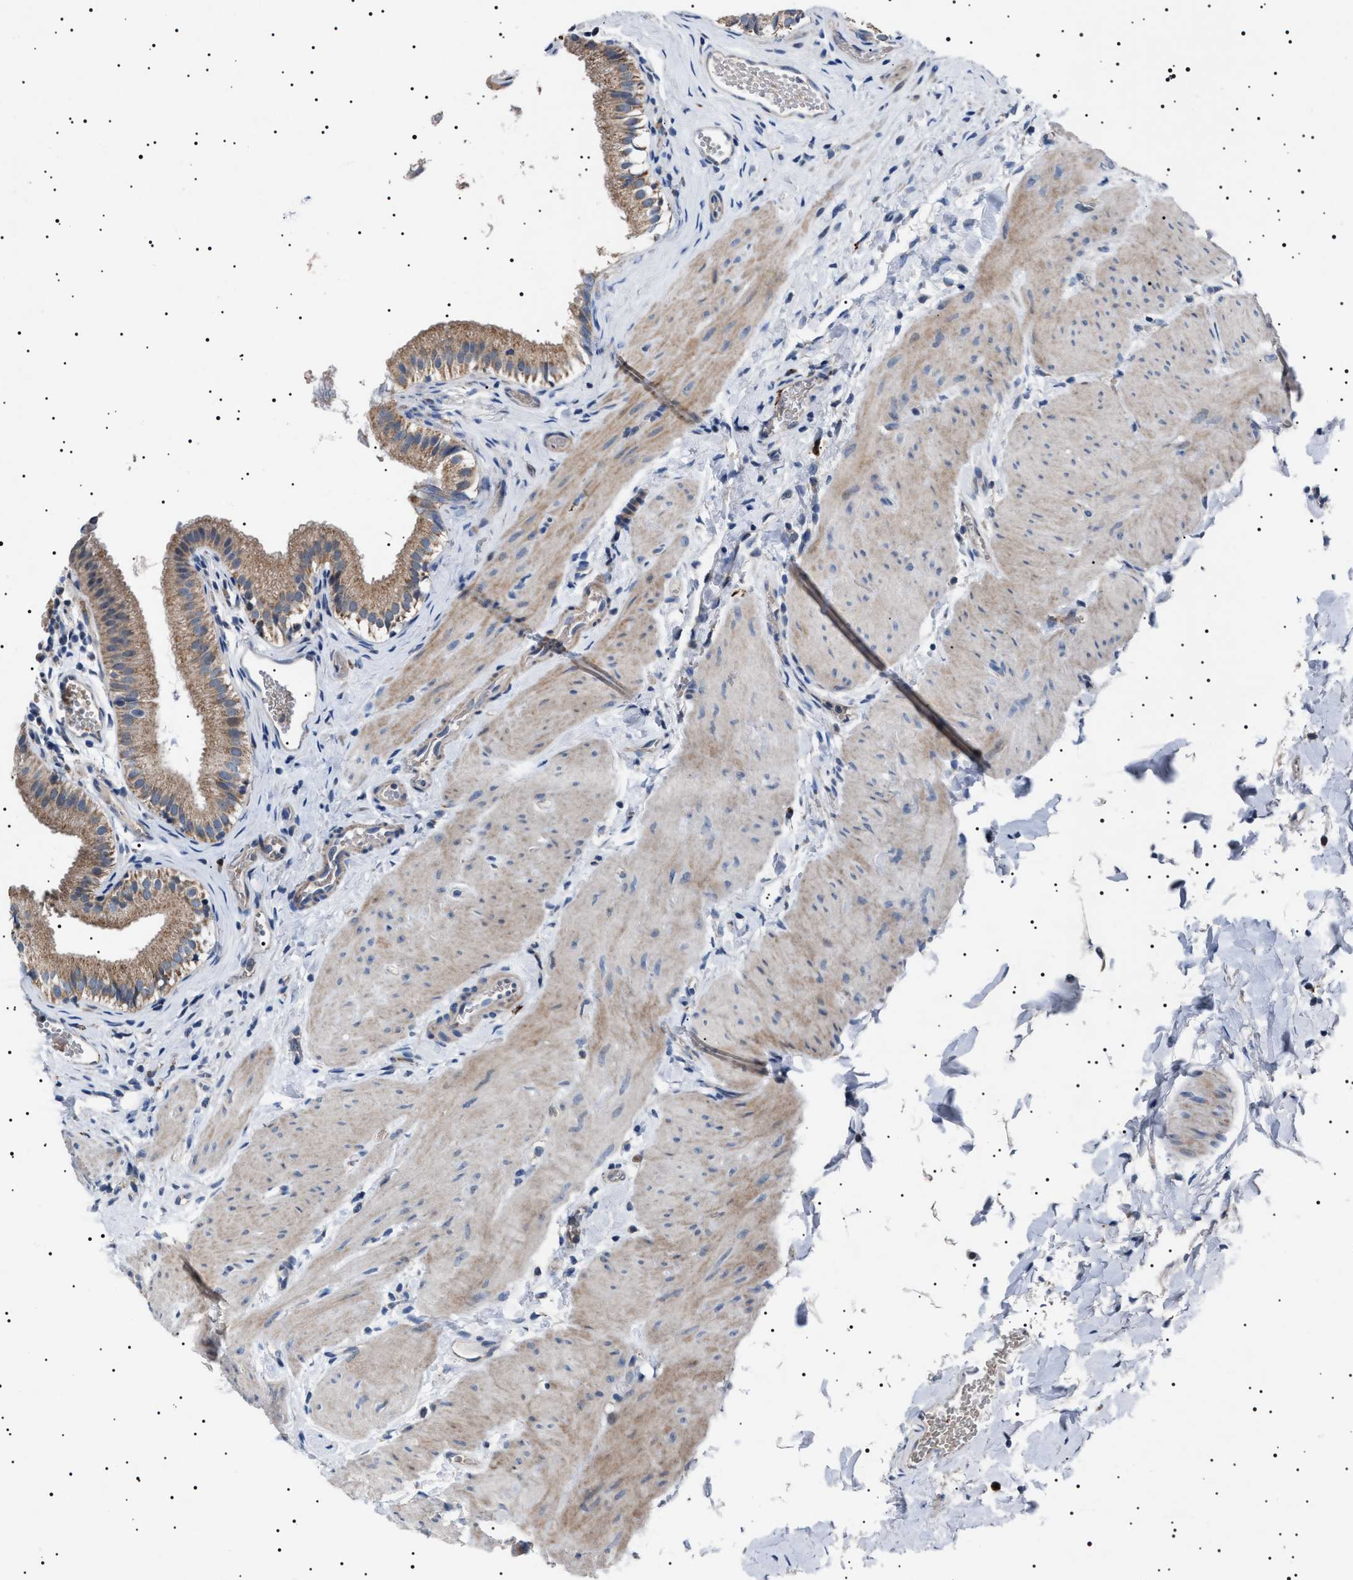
{"staining": {"intensity": "moderate", "quantity": ">75%", "location": "cytoplasmic/membranous"}, "tissue": "gallbladder", "cell_type": "Glandular cells", "image_type": "normal", "snomed": [{"axis": "morphology", "description": "Normal tissue, NOS"}, {"axis": "topography", "description": "Gallbladder"}], "caption": "Moderate cytoplasmic/membranous staining is present in approximately >75% of glandular cells in unremarkable gallbladder.", "gene": "PTRH1", "patient": {"sex": "female", "age": 26}}